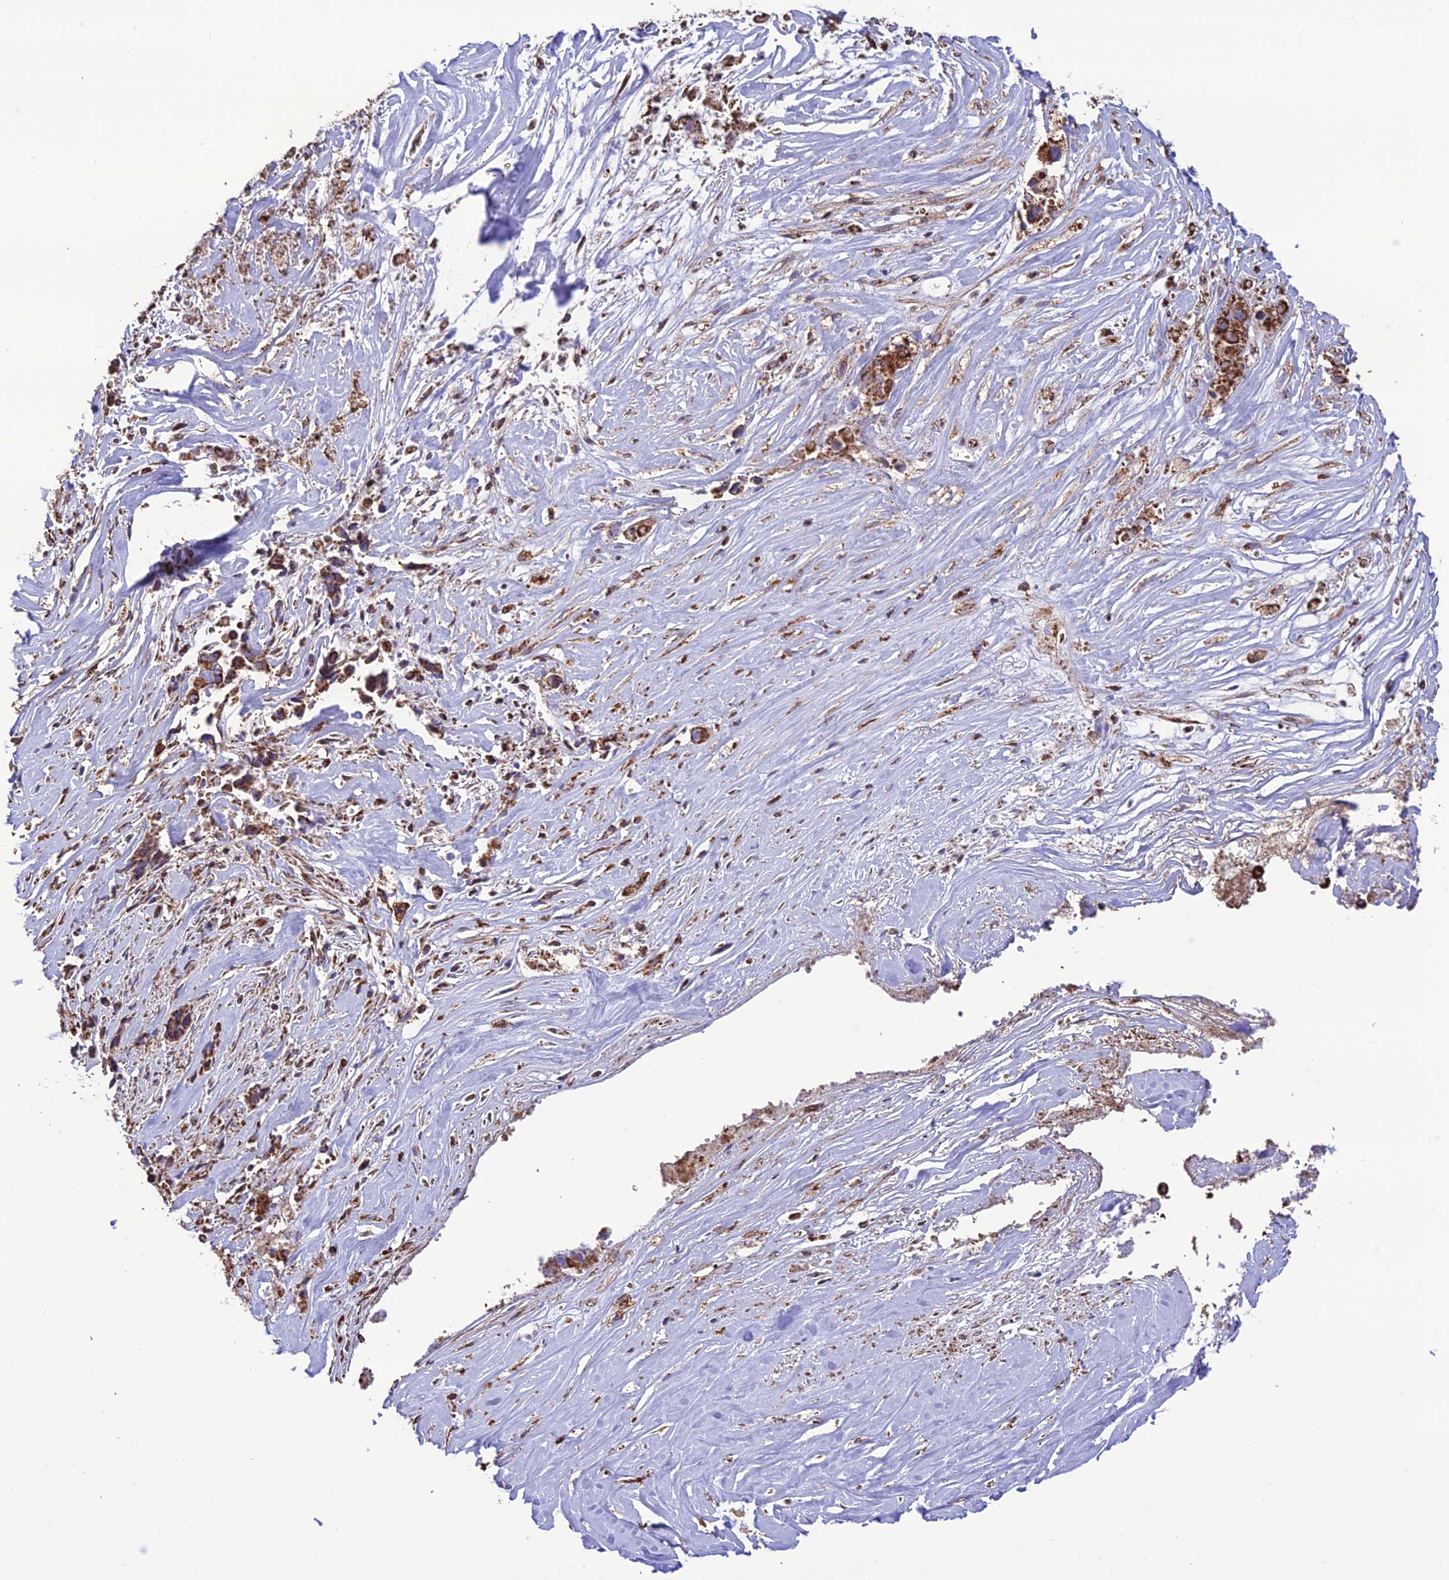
{"staining": {"intensity": "strong", "quantity": ">75%", "location": "cytoplasmic/membranous"}, "tissue": "liver cancer", "cell_type": "Tumor cells", "image_type": "cancer", "snomed": [{"axis": "morphology", "description": "Cholangiocarcinoma"}, {"axis": "topography", "description": "Liver"}], "caption": "High-magnification brightfield microscopy of liver cholangiocarcinoma stained with DAB (3,3'-diaminobenzidine) (brown) and counterstained with hematoxylin (blue). tumor cells exhibit strong cytoplasmic/membranous staining is seen in about>75% of cells.", "gene": "NDUFAF1", "patient": {"sex": "female", "age": 79}}